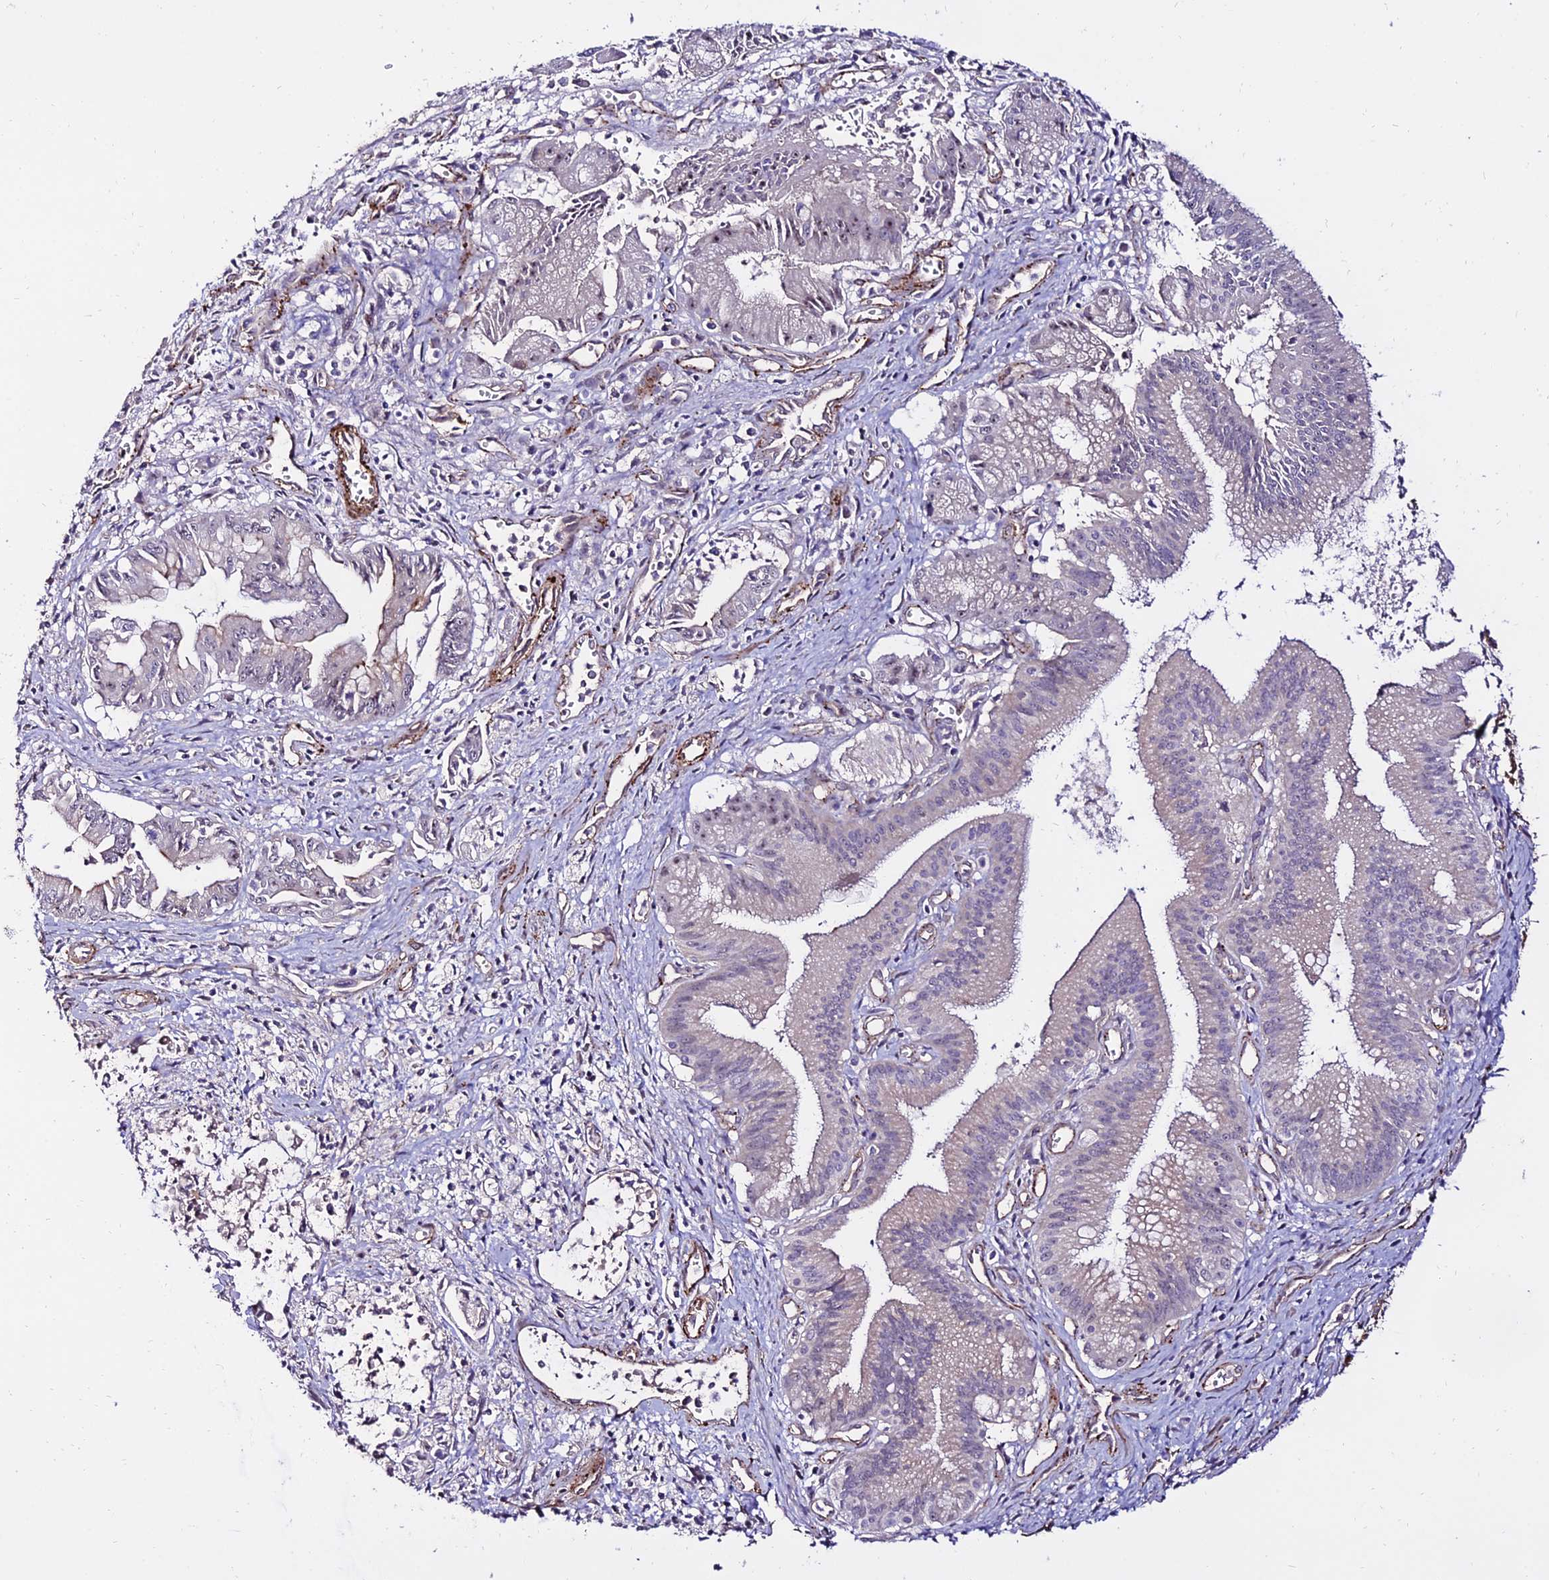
{"staining": {"intensity": "negative", "quantity": "none", "location": "none"}, "tissue": "pancreatic cancer", "cell_type": "Tumor cells", "image_type": "cancer", "snomed": [{"axis": "morphology", "description": "Adenocarcinoma, NOS"}, {"axis": "topography", "description": "Pancreas"}], "caption": "Immunohistochemistry photomicrograph of neoplastic tissue: pancreatic cancer stained with DAB (3,3'-diaminobenzidine) exhibits no significant protein positivity in tumor cells.", "gene": "ALDH3B2", "patient": {"sex": "male", "age": 78}}